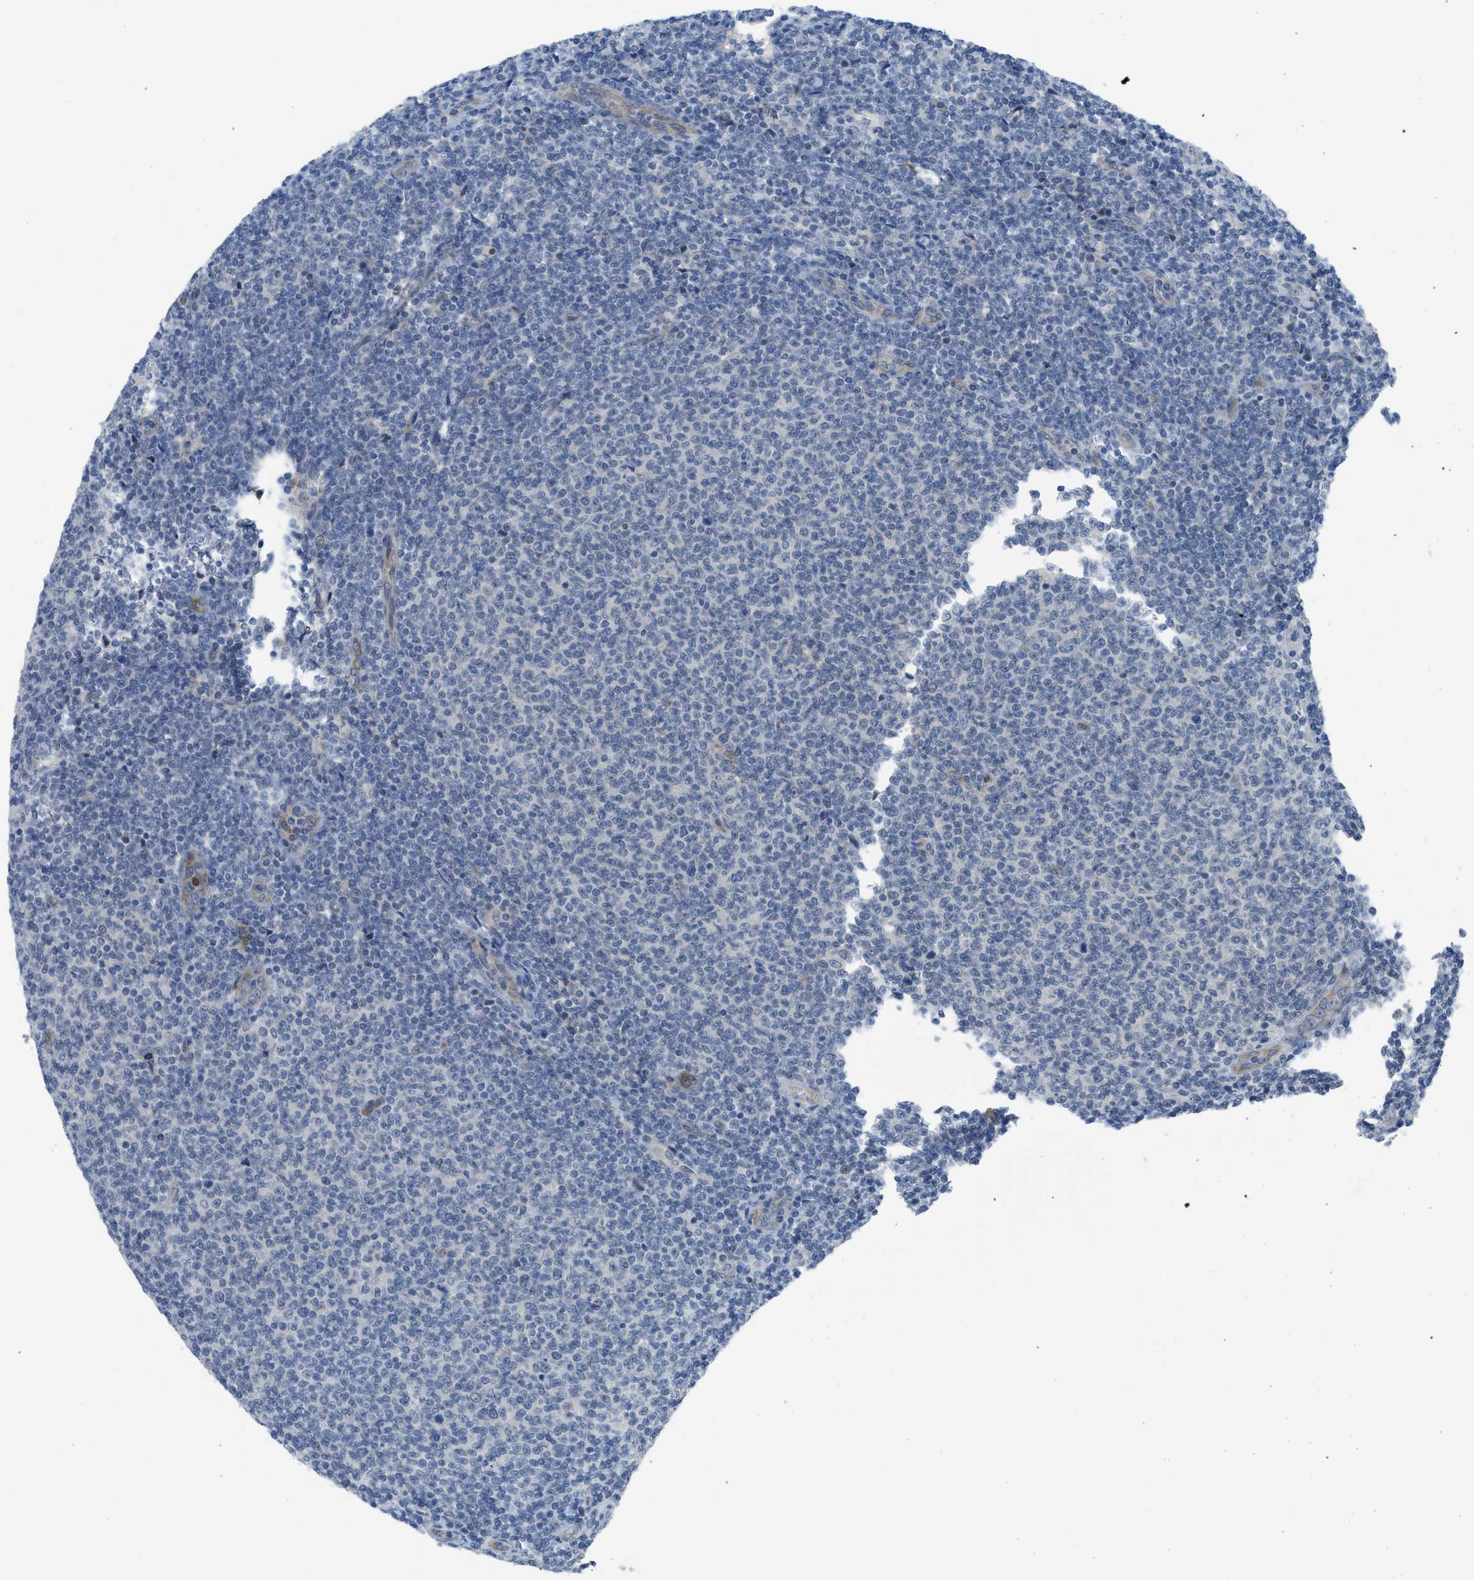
{"staining": {"intensity": "negative", "quantity": "none", "location": "none"}, "tissue": "lymphoma", "cell_type": "Tumor cells", "image_type": "cancer", "snomed": [{"axis": "morphology", "description": "Malignant lymphoma, non-Hodgkin's type, Low grade"}, {"axis": "topography", "description": "Lymph node"}], "caption": "Histopathology image shows no protein expression in tumor cells of low-grade malignant lymphoma, non-Hodgkin's type tissue. (Brightfield microscopy of DAB immunohistochemistry at high magnification).", "gene": "TNFAIP1", "patient": {"sex": "male", "age": 66}}